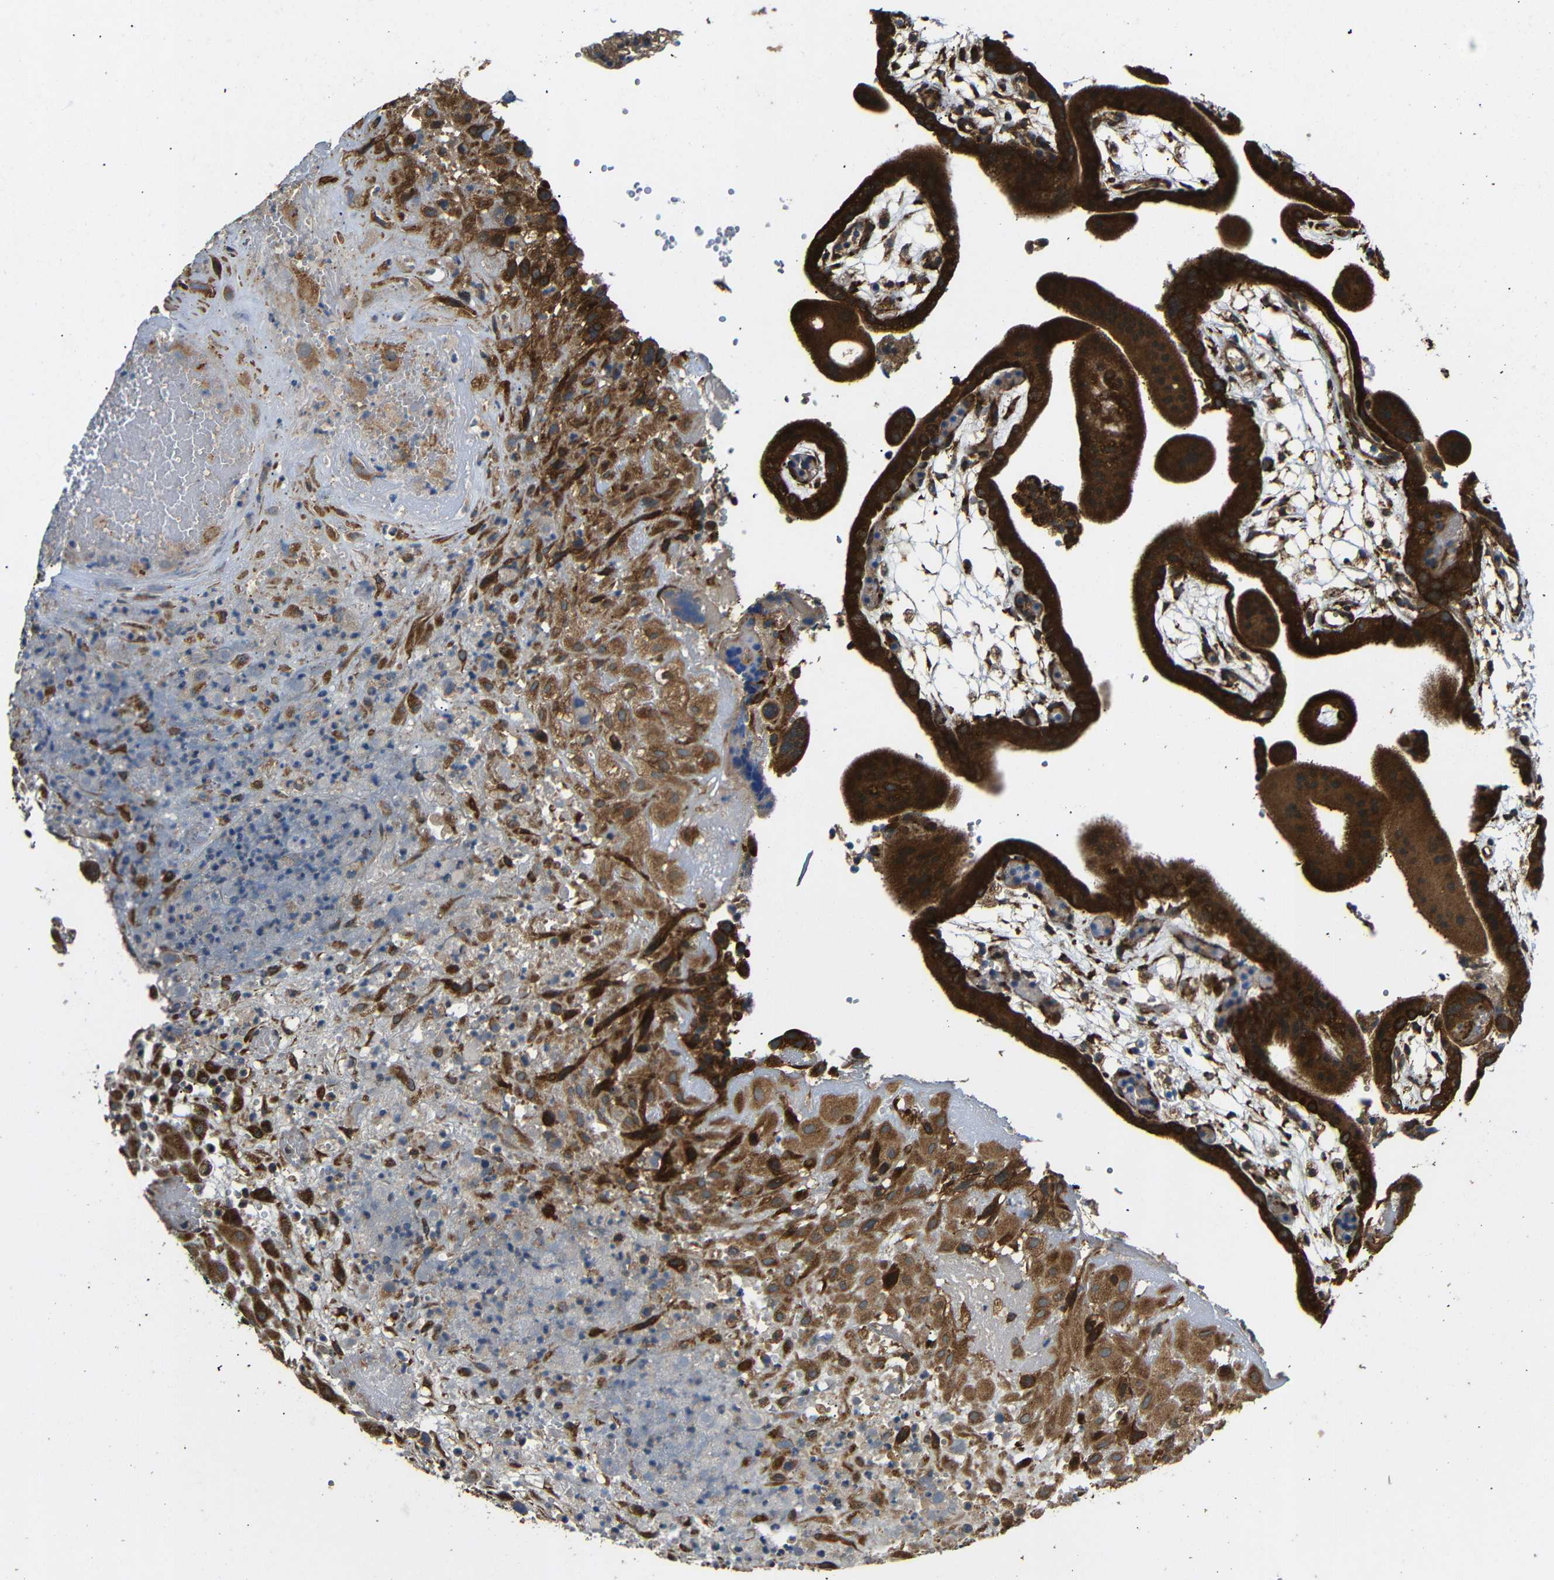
{"staining": {"intensity": "strong", "quantity": ">75%", "location": "cytoplasmic/membranous"}, "tissue": "placenta", "cell_type": "Decidual cells", "image_type": "normal", "snomed": [{"axis": "morphology", "description": "Normal tissue, NOS"}, {"axis": "topography", "description": "Placenta"}], "caption": "Immunohistochemistry of normal placenta reveals high levels of strong cytoplasmic/membranous expression in approximately >75% of decidual cells. The protein of interest is shown in brown color, while the nuclei are stained blue.", "gene": "KANK4", "patient": {"sex": "female", "age": 18}}